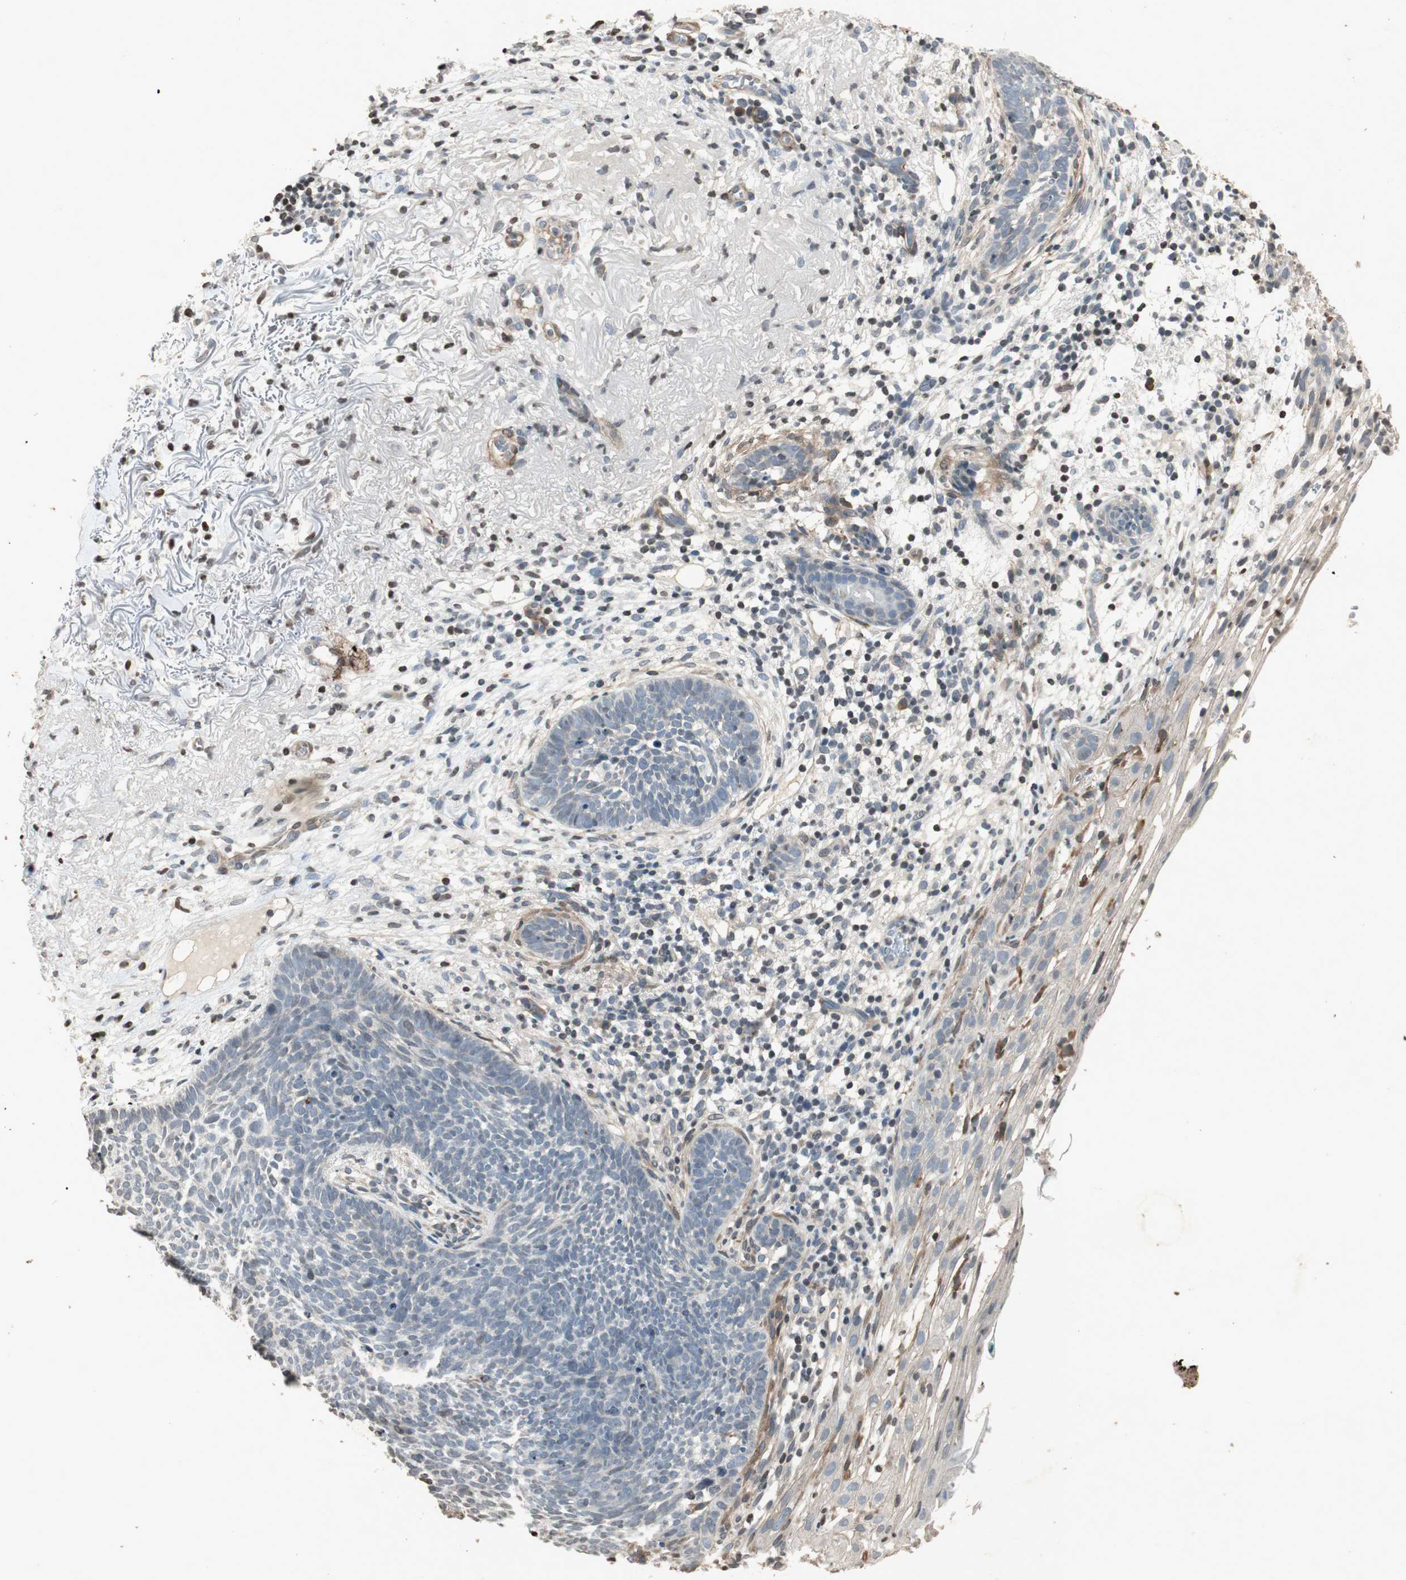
{"staining": {"intensity": "negative", "quantity": "none", "location": "none"}, "tissue": "skin cancer", "cell_type": "Tumor cells", "image_type": "cancer", "snomed": [{"axis": "morphology", "description": "Basal cell carcinoma"}, {"axis": "topography", "description": "Skin"}], "caption": "IHC micrograph of skin basal cell carcinoma stained for a protein (brown), which exhibits no expression in tumor cells.", "gene": "PRKG1", "patient": {"sex": "female", "age": 70}}